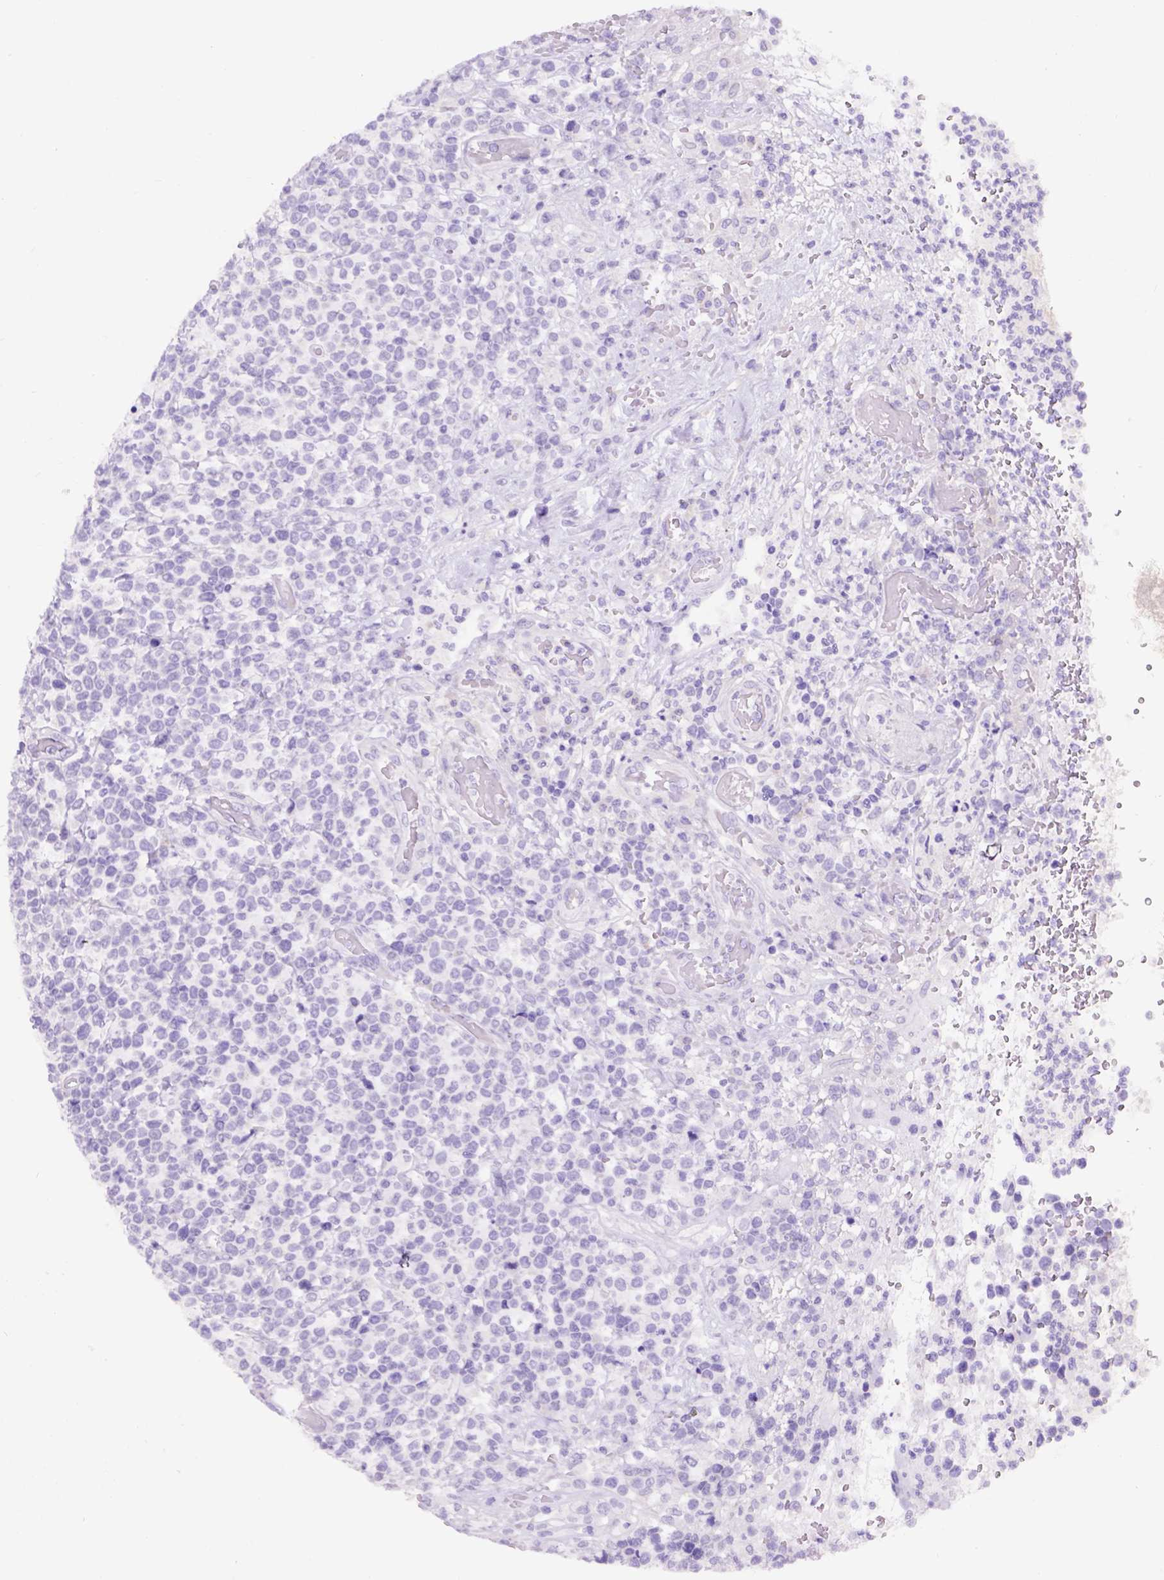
{"staining": {"intensity": "negative", "quantity": "none", "location": "none"}, "tissue": "lymphoma", "cell_type": "Tumor cells", "image_type": "cancer", "snomed": [{"axis": "morphology", "description": "Malignant lymphoma, non-Hodgkin's type, High grade"}, {"axis": "topography", "description": "Soft tissue"}], "caption": "Tumor cells are negative for brown protein staining in lymphoma. (DAB (3,3'-diaminobenzidine) immunohistochemistry (IHC), high magnification).", "gene": "EGFR", "patient": {"sex": "female", "age": 56}}